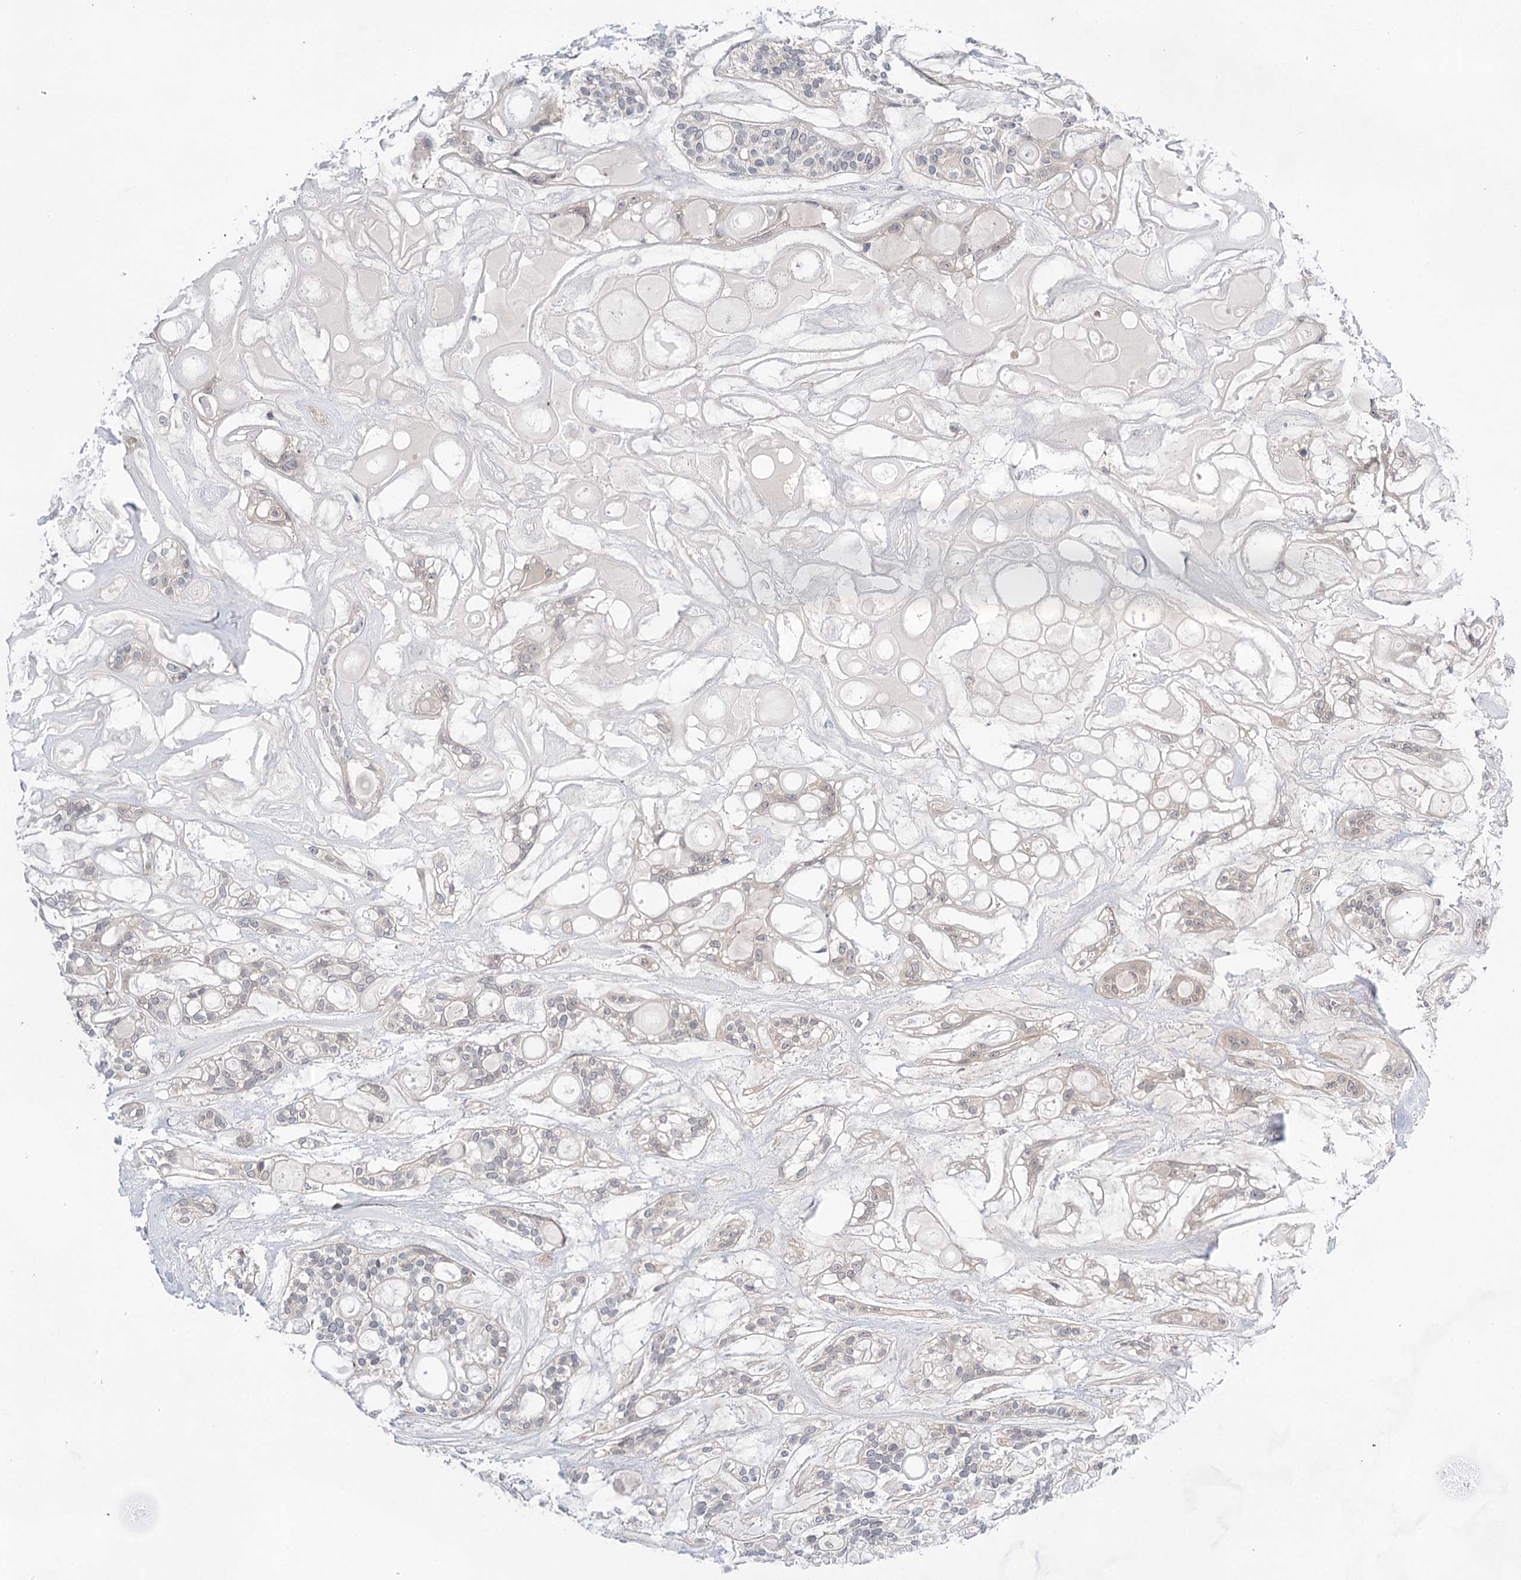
{"staining": {"intensity": "negative", "quantity": "none", "location": "none"}, "tissue": "head and neck cancer", "cell_type": "Tumor cells", "image_type": "cancer", "snomed": [{"axis": "morphology", "description": "Adenocarcinoma, NOS"}, {"axis": "topography", "description": "Head-Neck"}], "caption": "Immunohistochemical staining of head and neck cancer demonstrates no significant positivity in tumor cells.", "gene": "LALBA", "patient": {"sex": "male", "age": 66}}